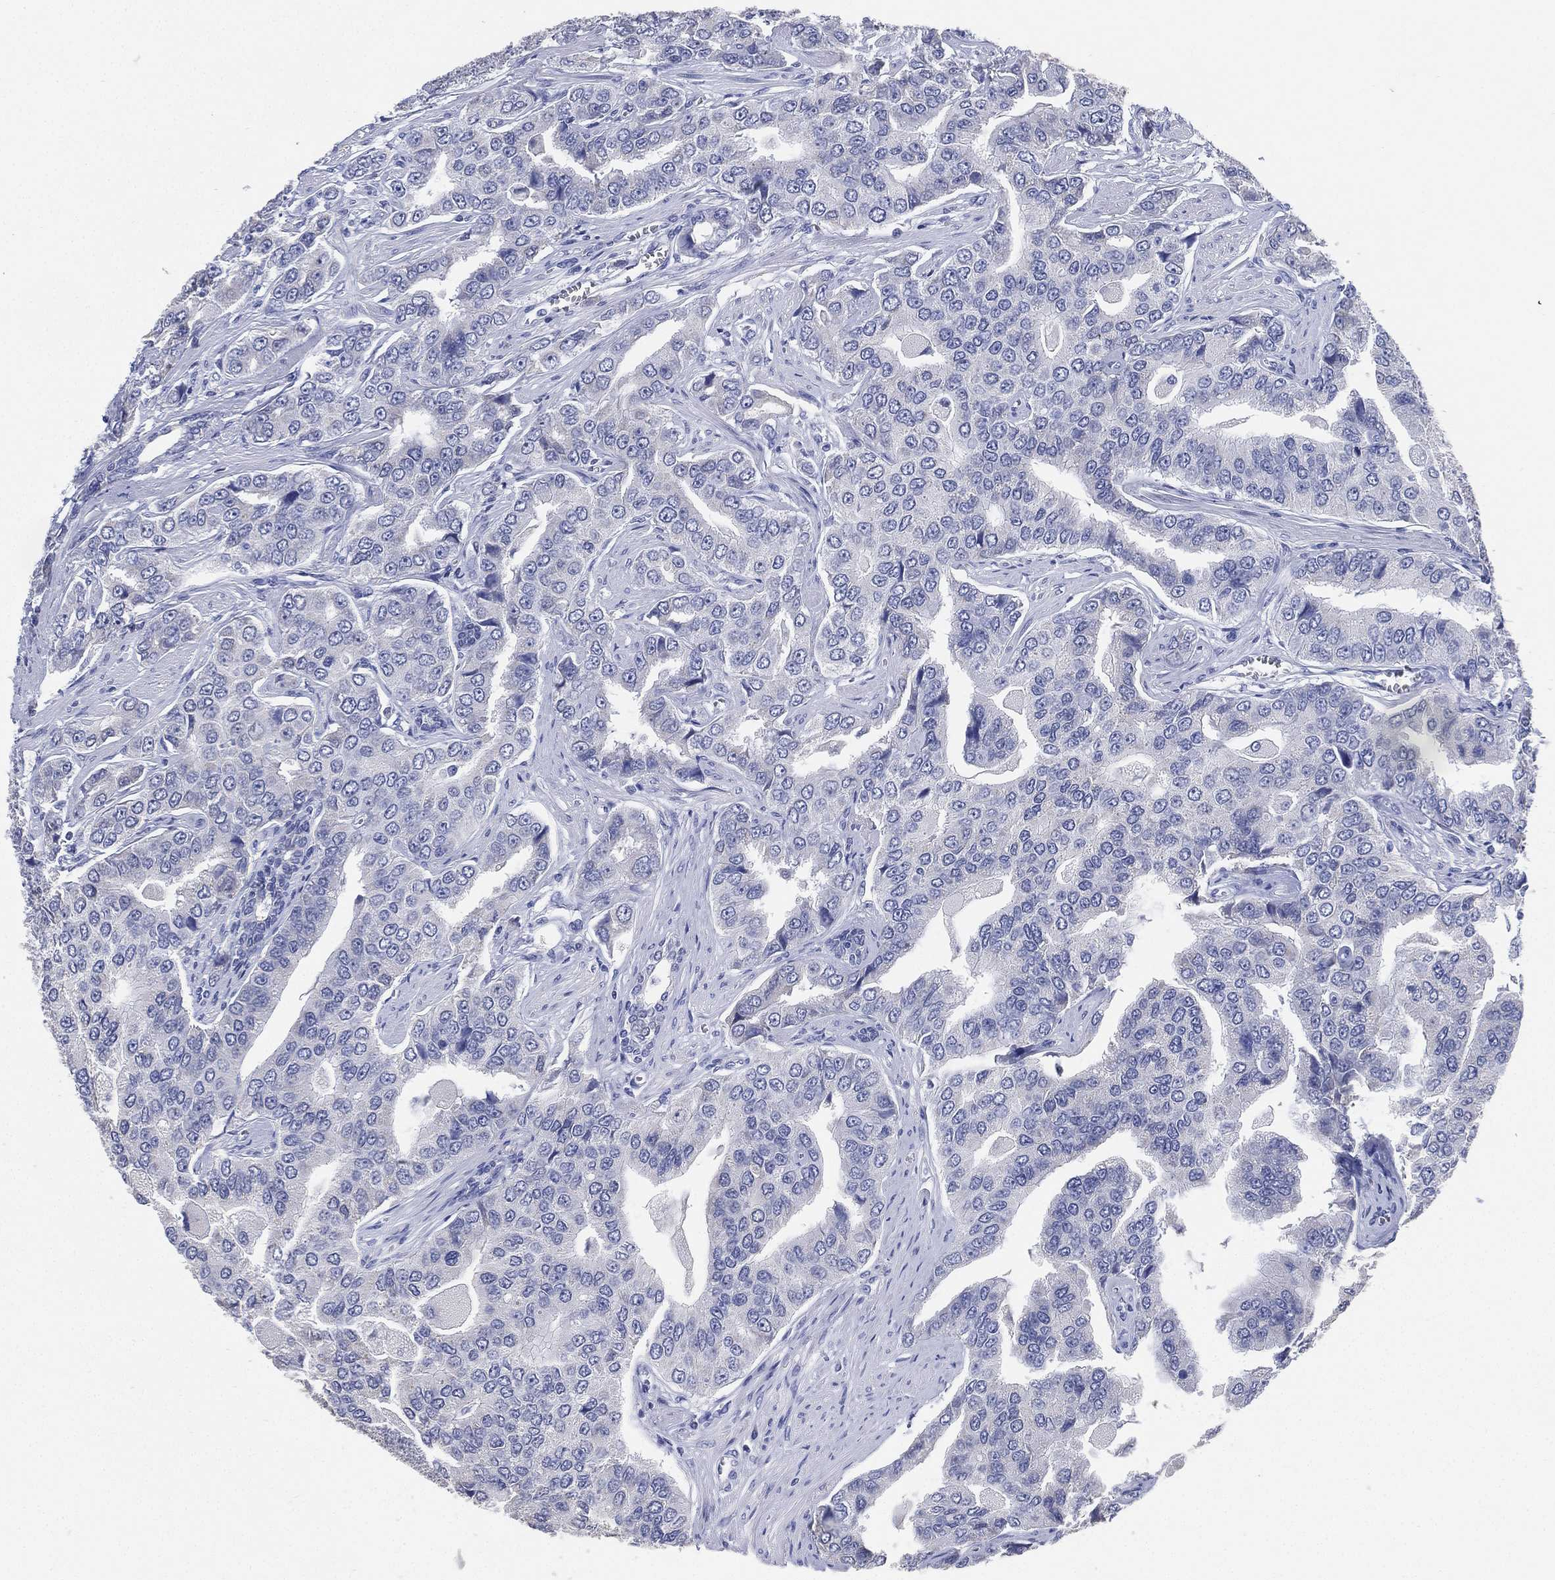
{"staining": {"intensity": "negative", "quantity": "none", "location": "none"}, "tissue": "prostate cancer", "cell_type": "Tumor cells", "image_type": "cancer", "snomed": [{"axis": "morphology", "description": "Adenocarcinoma, NOS"}, {"axis": "topography", "description": "Prostate and seminal vesicle, NOS"}, {"axis": "topography", "description": "Prostate"}], "caption": "Tumor cells are negative for protein expression in human prostate cancer.", "gene": "IYD", "patient": {"sex": "male", "age": 69}}